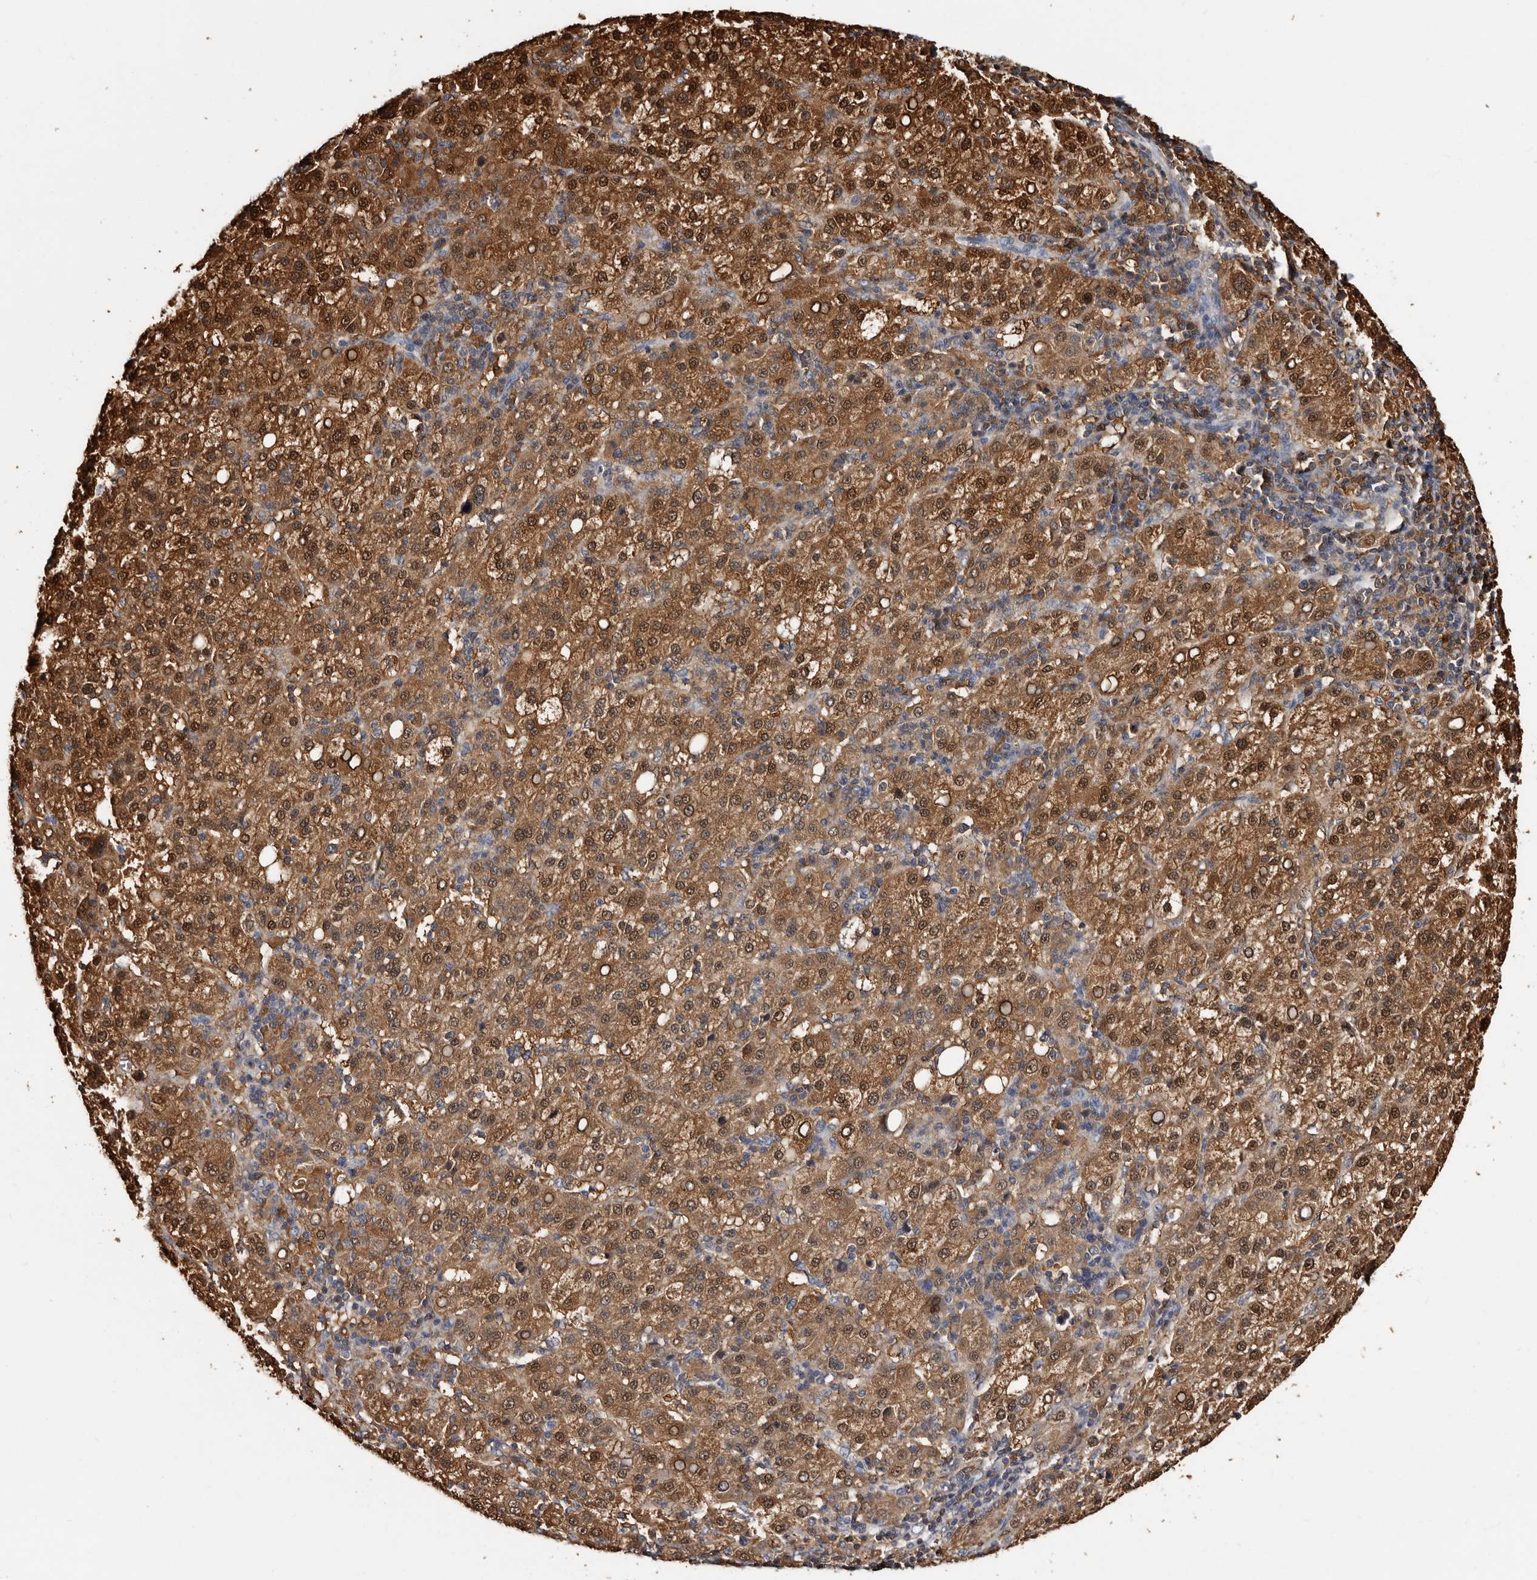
{"staining": {"intensity": "strong", "quantity": ">75%", "location": "cytoplasmic/membranous,nuclear"}, "tissue": "liver cancer", "cell_type": "Tumor cells", "image_type": "cancer", "snomed": [{"axis": "morphology", "description": "Carcinoma, Hepatocellular, NOS"}, {"axis": "topography", "description": "Liver"}], "caption": "High-power microscopy captured an immunohistochemistry histopathology image of liver hepatocellular carcinoma, revealing strong cytoplasmic/membranous and nuclear positivity in approximately >75% of tumor cells.", "gene": "DNPH1", "patient": {"sex": "female", "age": 58}}